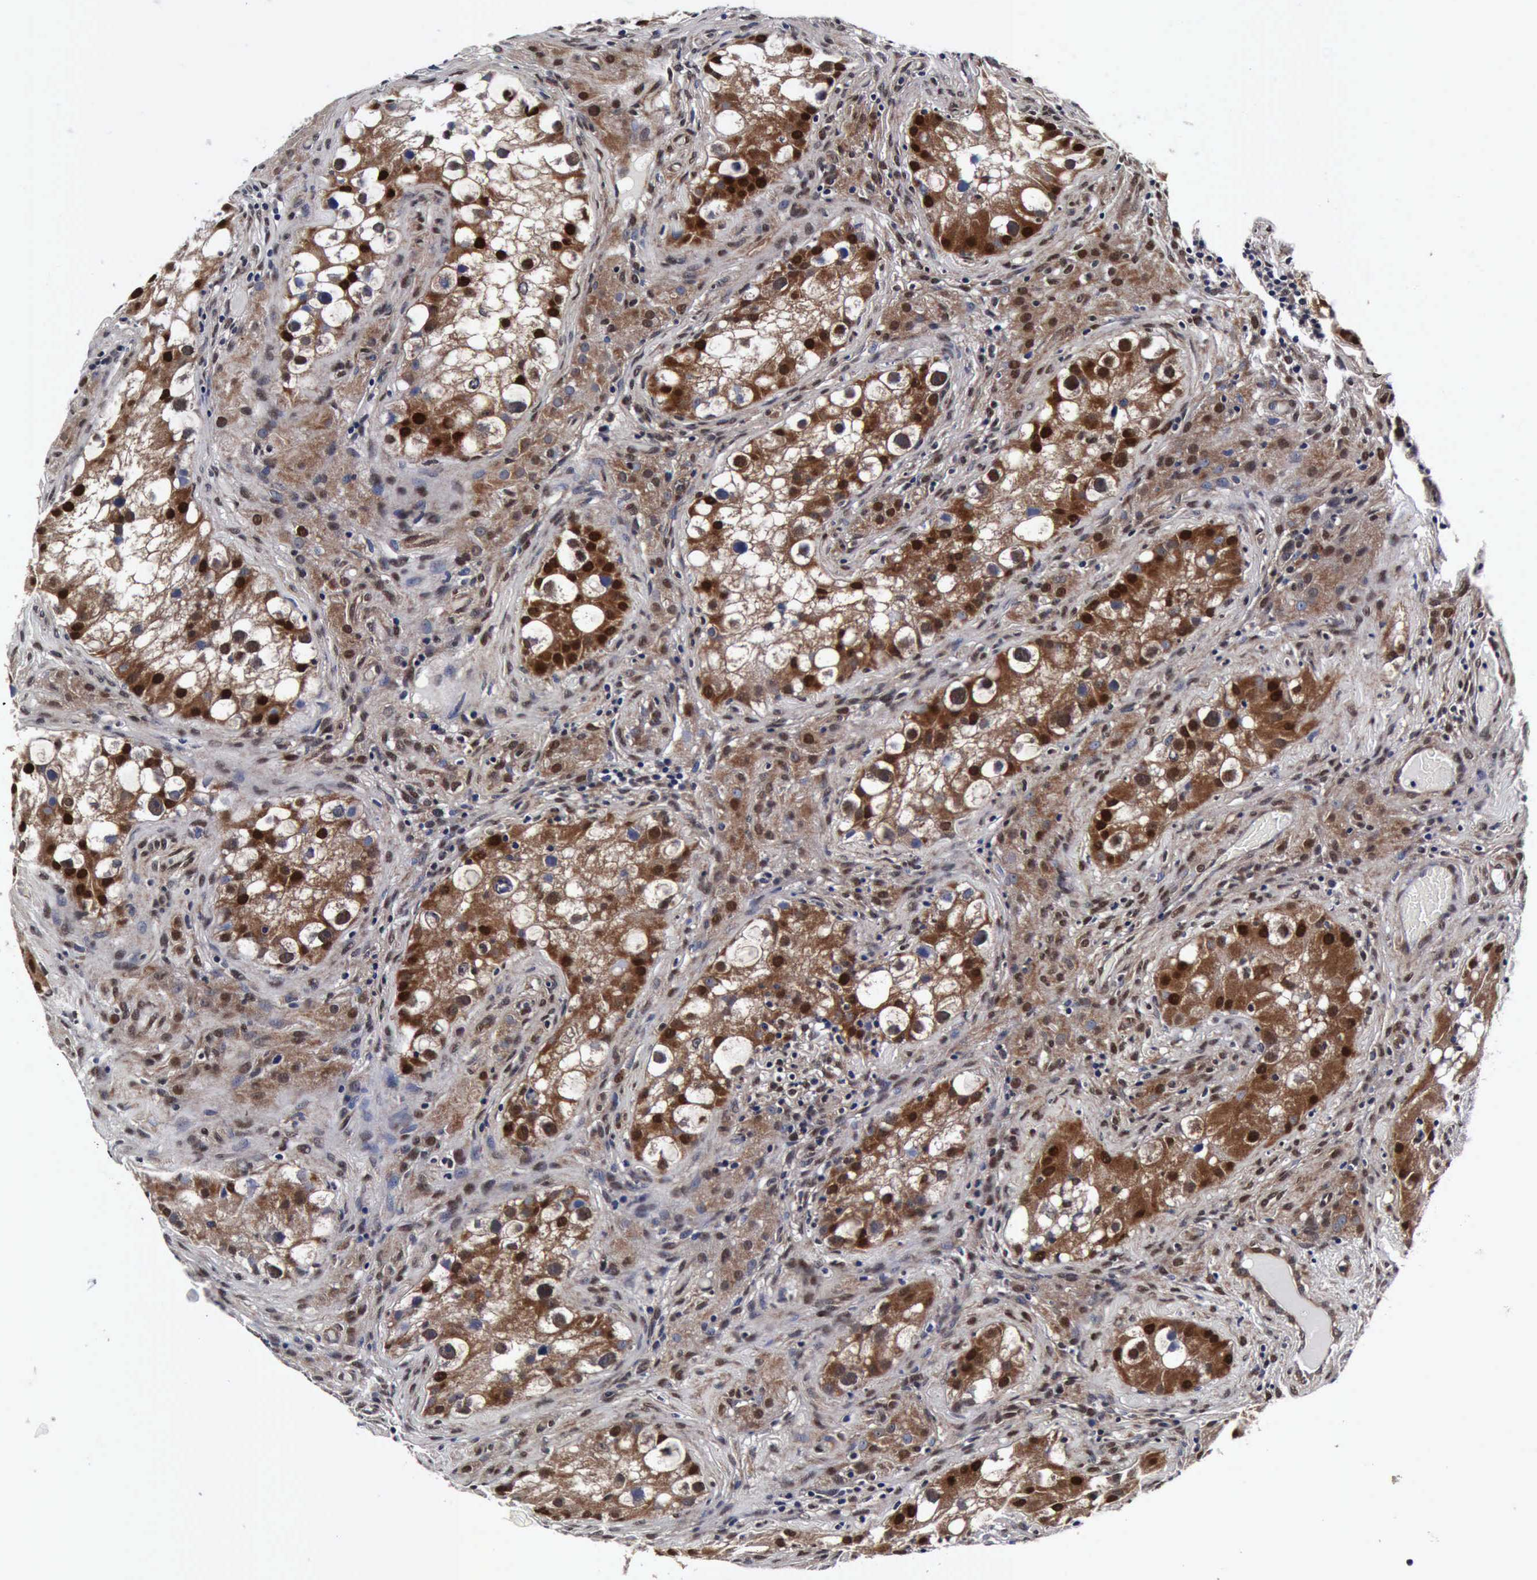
{"staining": {"intensity": "strong", "quantity": ">75%", "location": "cytoplasmic/membranous,nuclear"}, "tissue": "testis cancer", "cell_type": "Tumor cells", "image_type": "cancer", "snomed": [{"axis": "morphology", "description": "Carcinoma, Embryonal, NOS"}, {"axis": "topography", "description": "Testis"}], "caption": "Brown immunohistochemical staining in testis embryonal carcinoma shows strong cytoplasmic/membranous and nuclear positivity in approximately >75% of tumor cells. (Brightfield microscopy of DAB IHC at high magnification).", "gene": "UBC", "patient": {"sex": "male", "age": 31}}